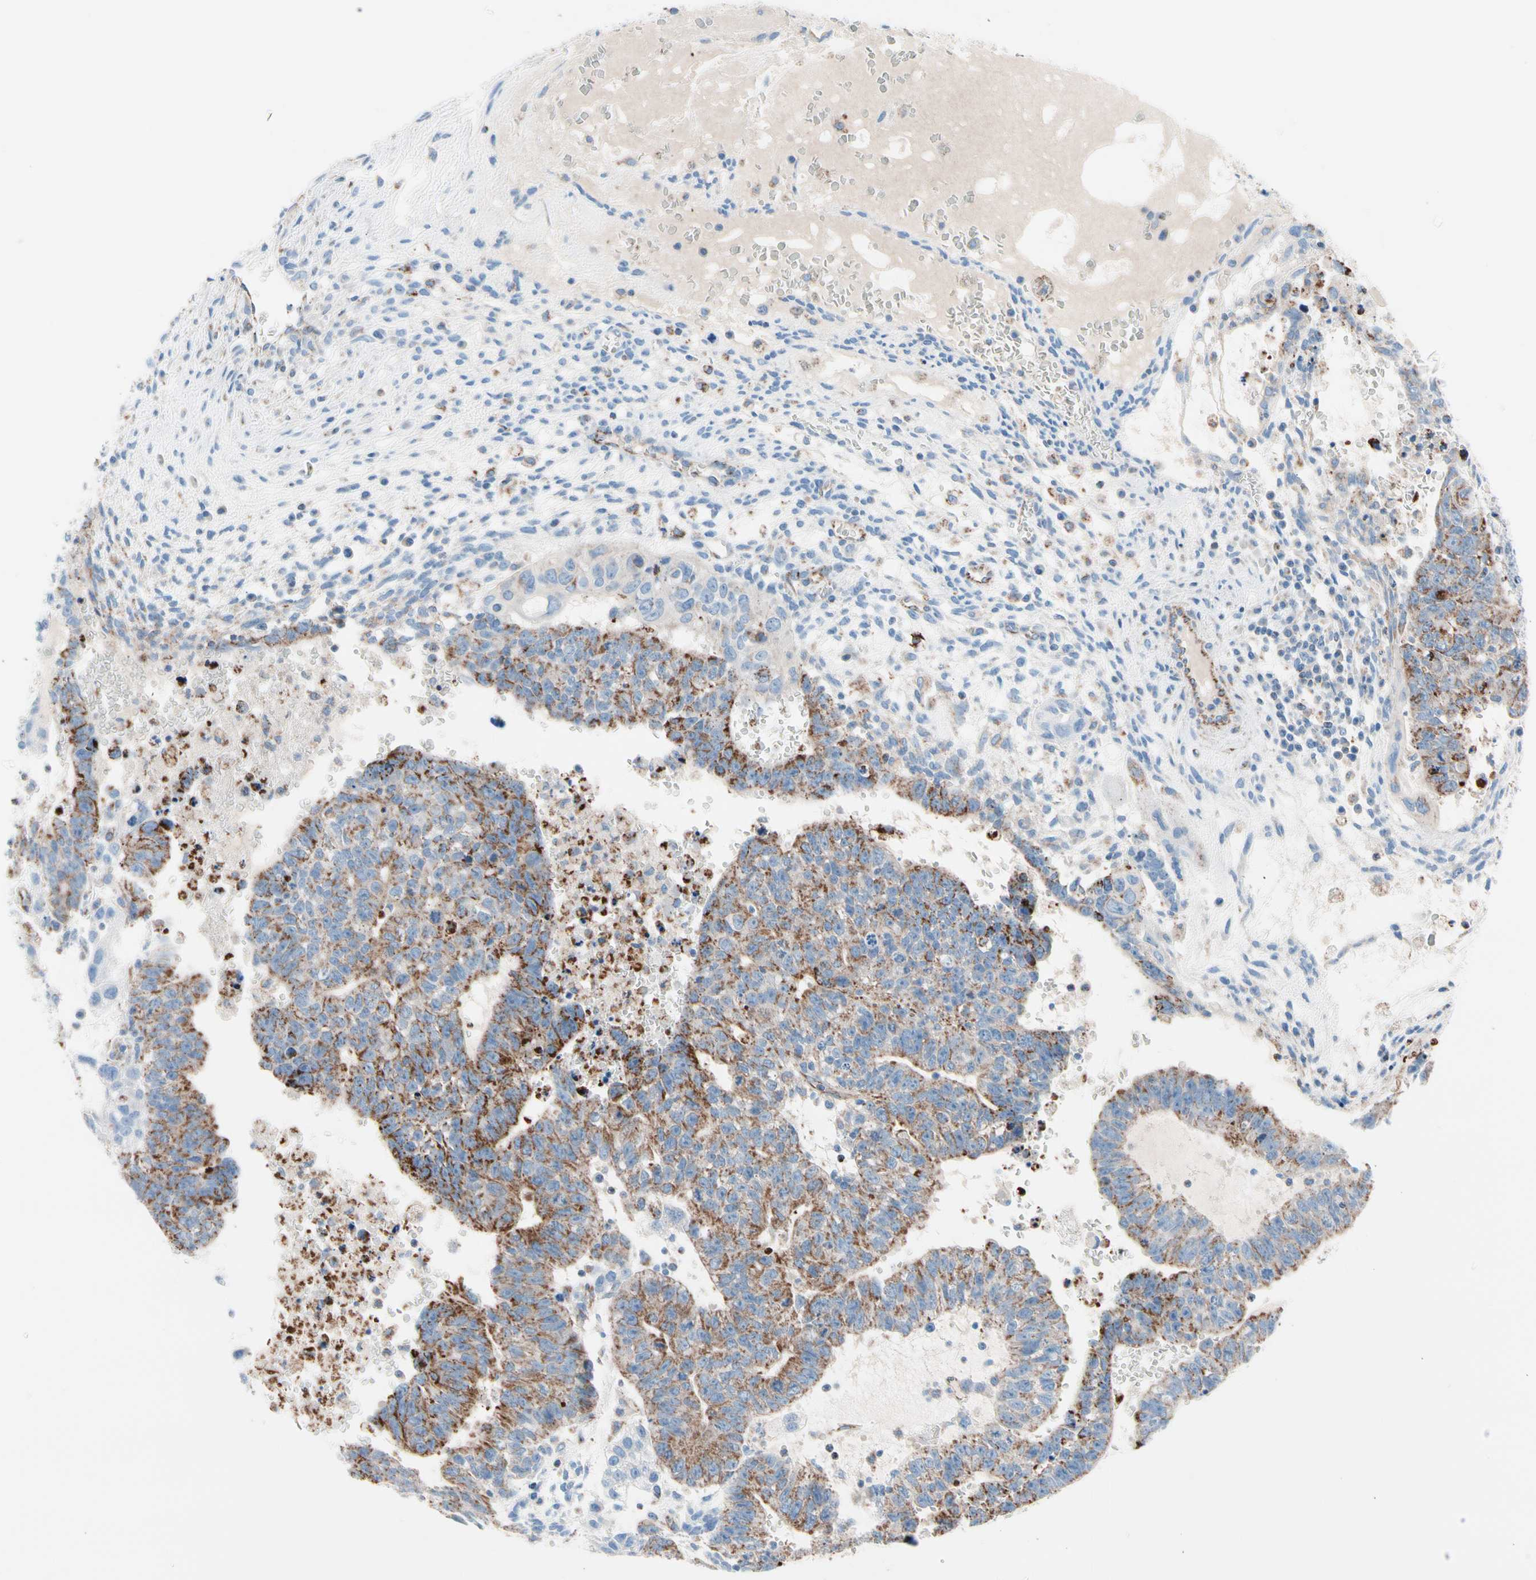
{"staining": {"intensity": "strong", "quantity": ">75%", "location": "cytoplasmic/membranous"}, "tissue": "testis cancer", "cell_type": "Tumor cells", "image_type": "cancer", "snomed": [{"axis": "morphology", "description": "Seminoma, NOS"}, {"axis": "morphology", "description": "Carcinoma, Embryonal, NOS"}, {"axis": "topography", "description": "Testis"}], "caption": "The image exhibits immunohistochemical staining of testis cancer. There is strong cytoplasmic/membranous staining is present in about >75% of tumor cells. (brown staining indicates protein expression, while blue staining denotes nuclei).", "gene": "HK1", "patient": {"sex": "male", "age": 52}}